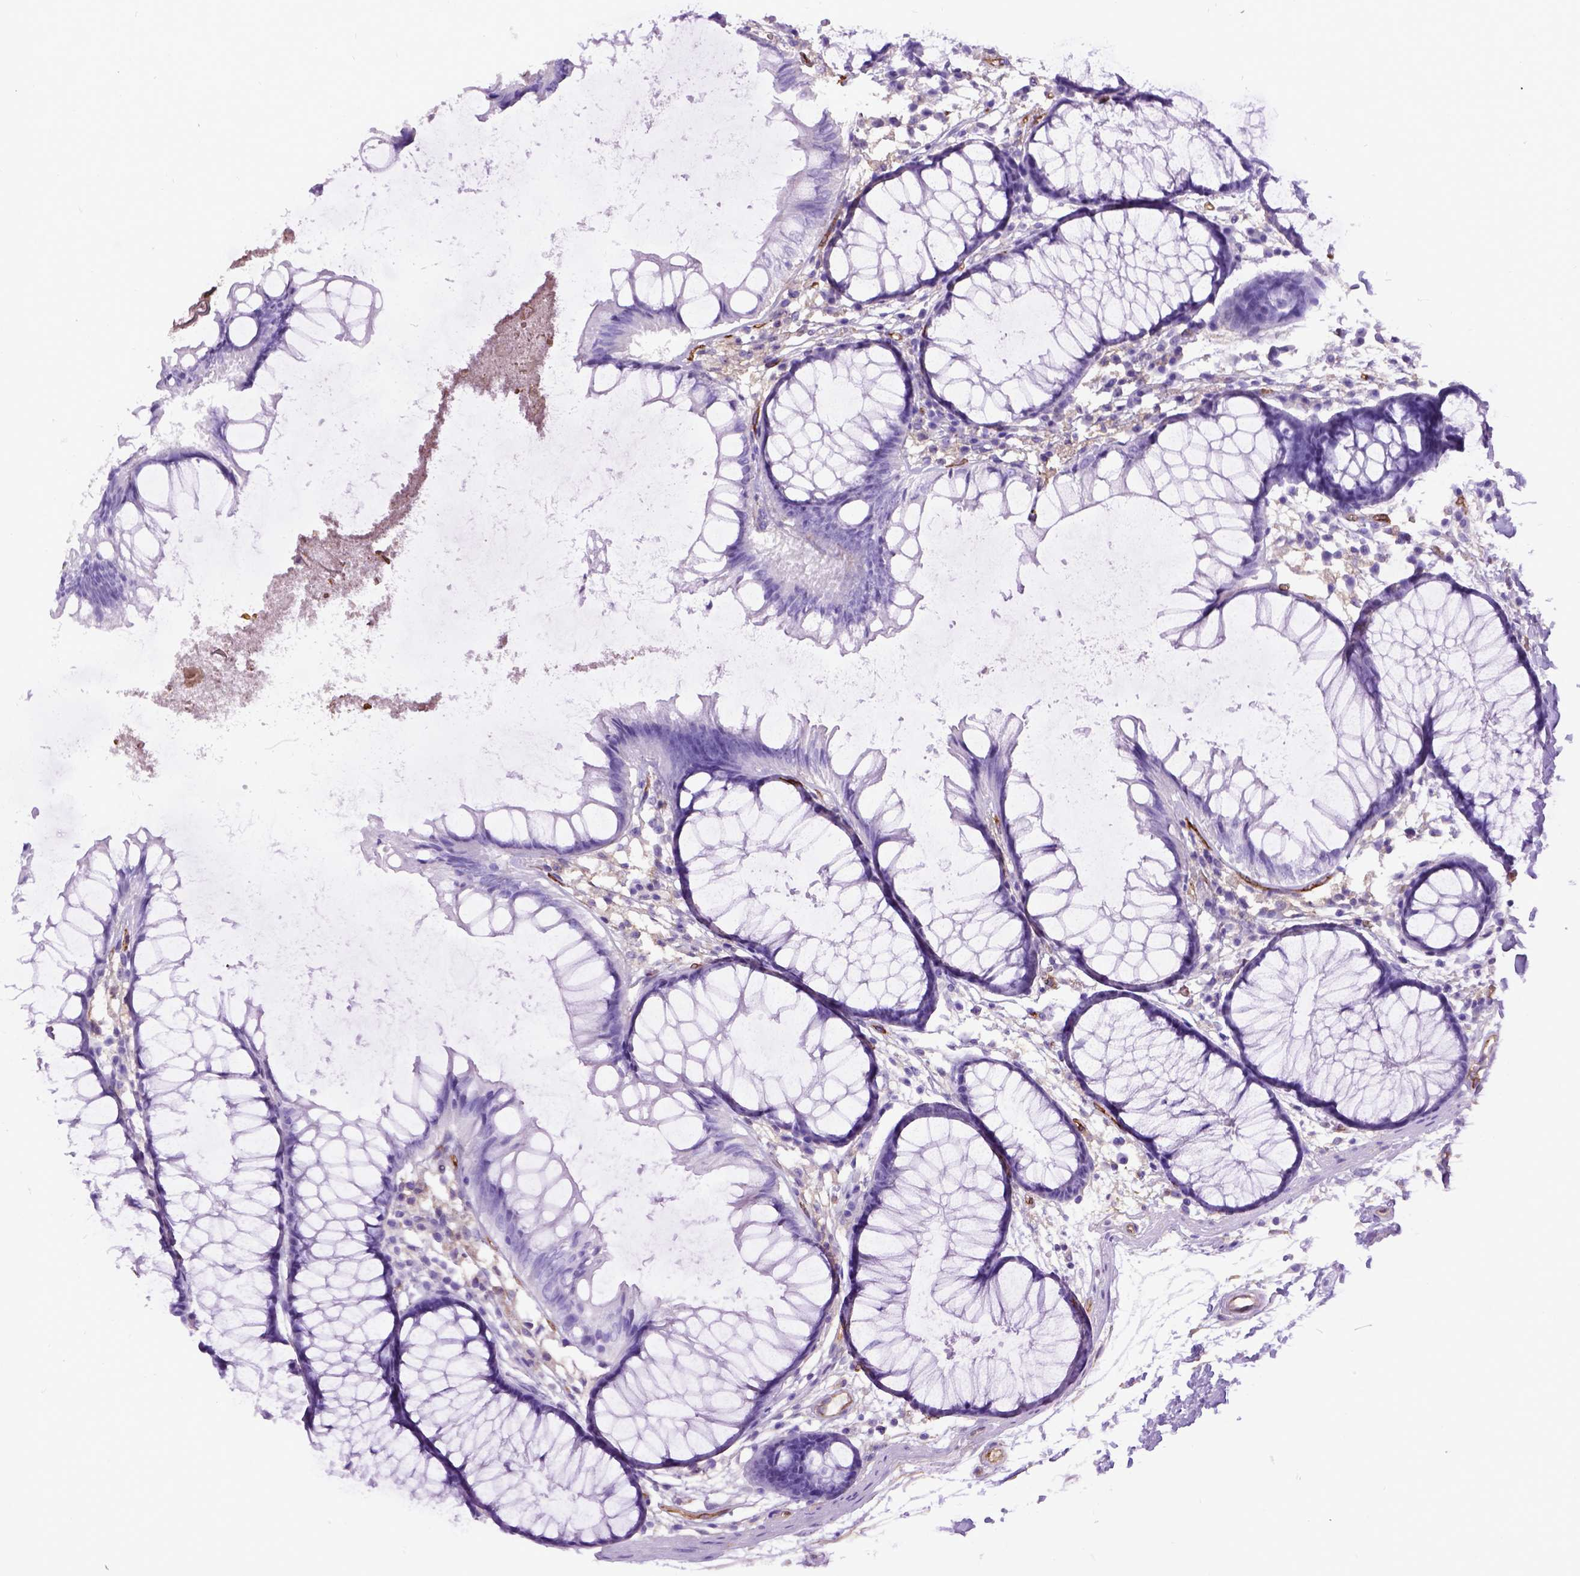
{"staining": {"intensity": "negative", "quantity": "none", "location": "none"}, "tissue": "colon", "cell_type": "Endothelial cells", "image_type": "normal", "snomed": [{"axis": "morphology", "description": "Normal tissue, NOS"}, {"axis": "morphology", "description": "Adenocarcinoma, NOS"}, {"axis": "topography", "description": "Colon"}], "caption": "Colon stained for a protein using immunohistochemistry reveals no staining endothelial cells.", "gene": "ENG", "patient": {"sex": "male", "age": 65}}